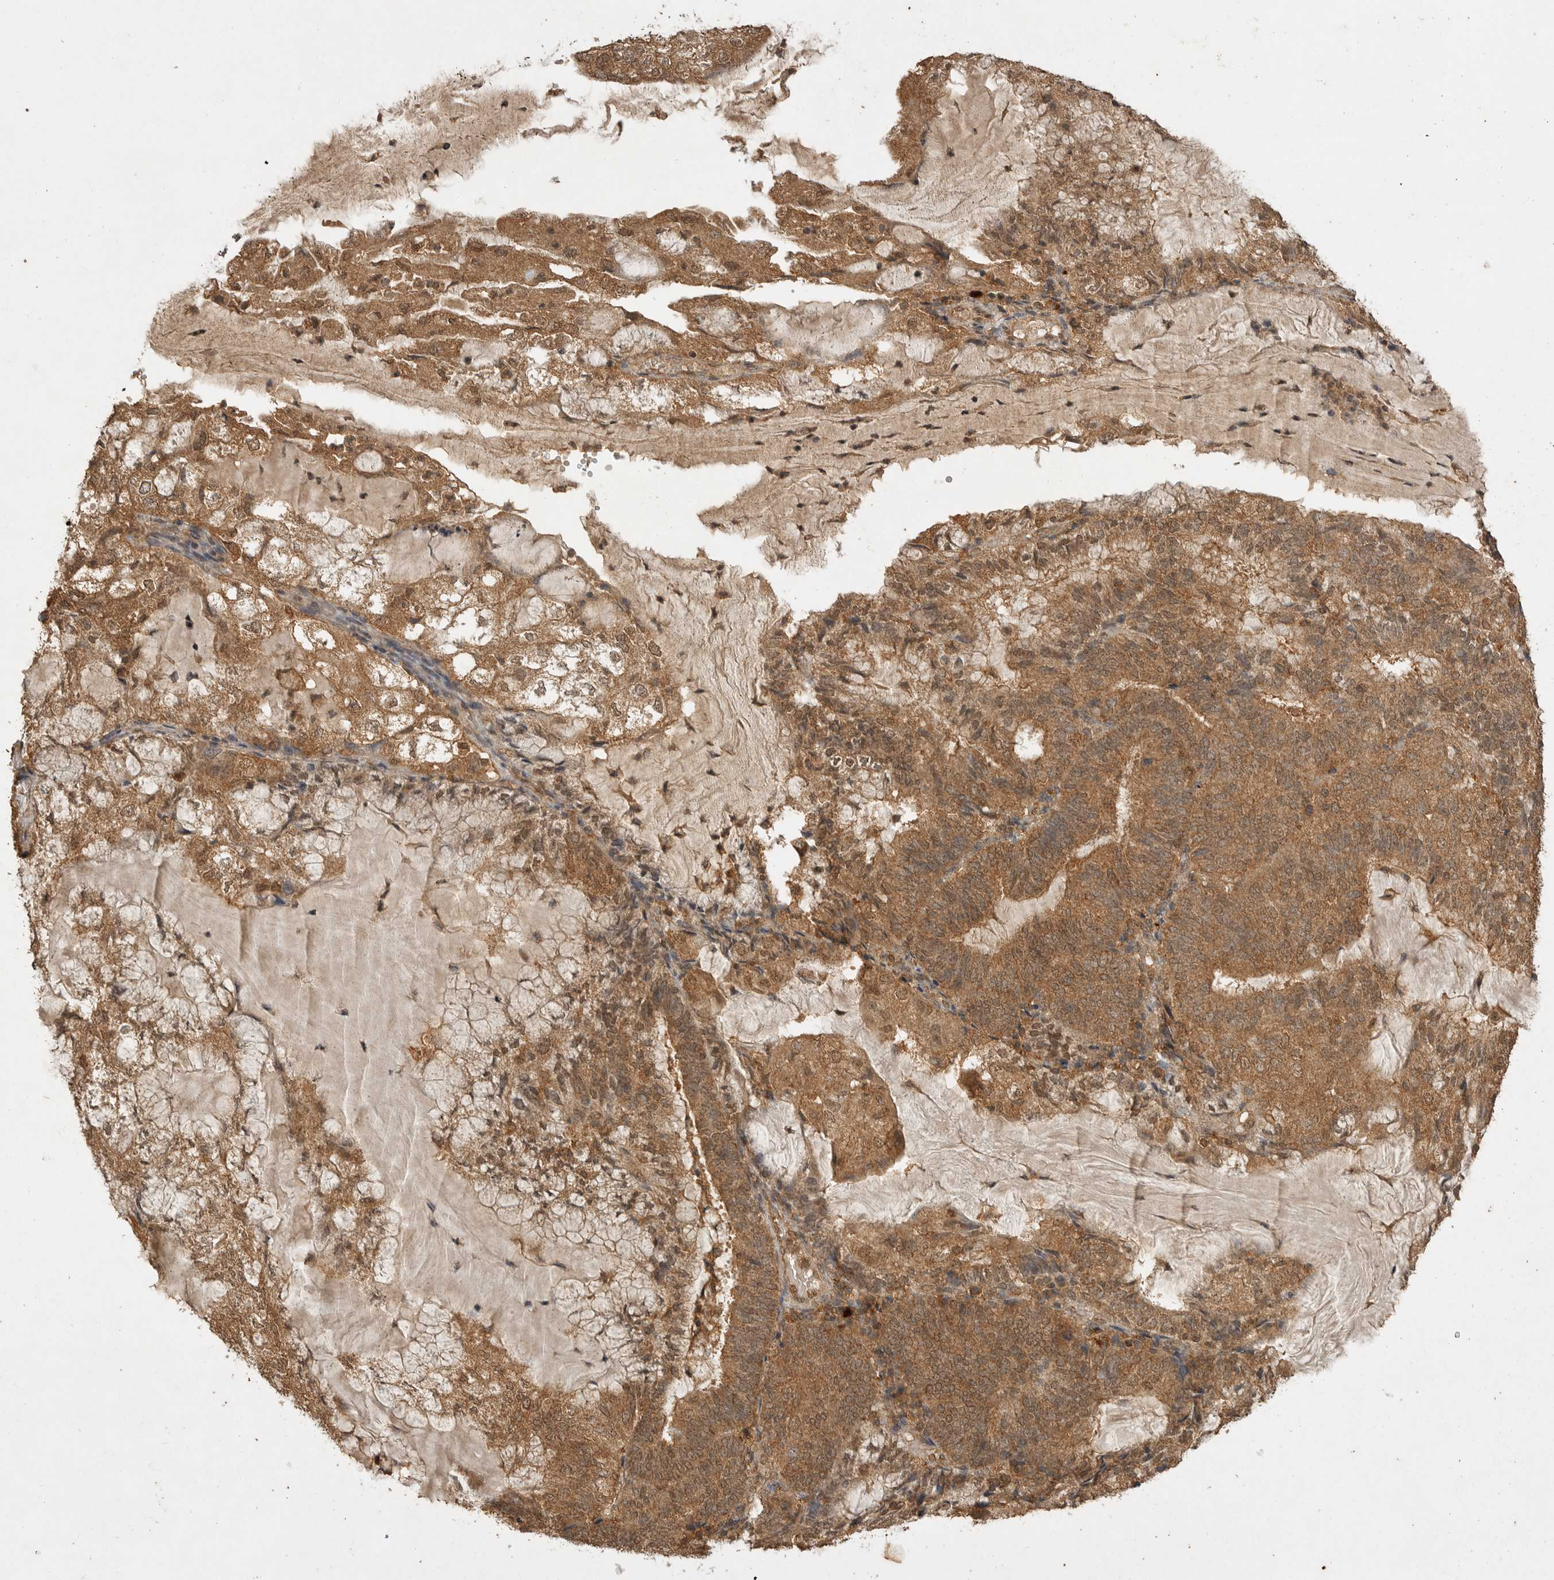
{"staining": {"intensity": "moderate", "quantity": ">75%", "location": "cytoplasmic/membranous,nuclear"}, "tissue": "endometrial cancer", "cell_type": "Tumor cells", "image_type": "cancer", "snomed": [{"axis": "morphology", "description": "Adenocarcinoma, NOS"}, {"axis": "topography", "description": "Endometrium"}], "caption": "Human adenocarcinoma (endometrial) stained with a protein marker reveals moderate staining in tumor cells.", "gene": "ICOSLG", "patient": {"sex": "female", "age": 81}}